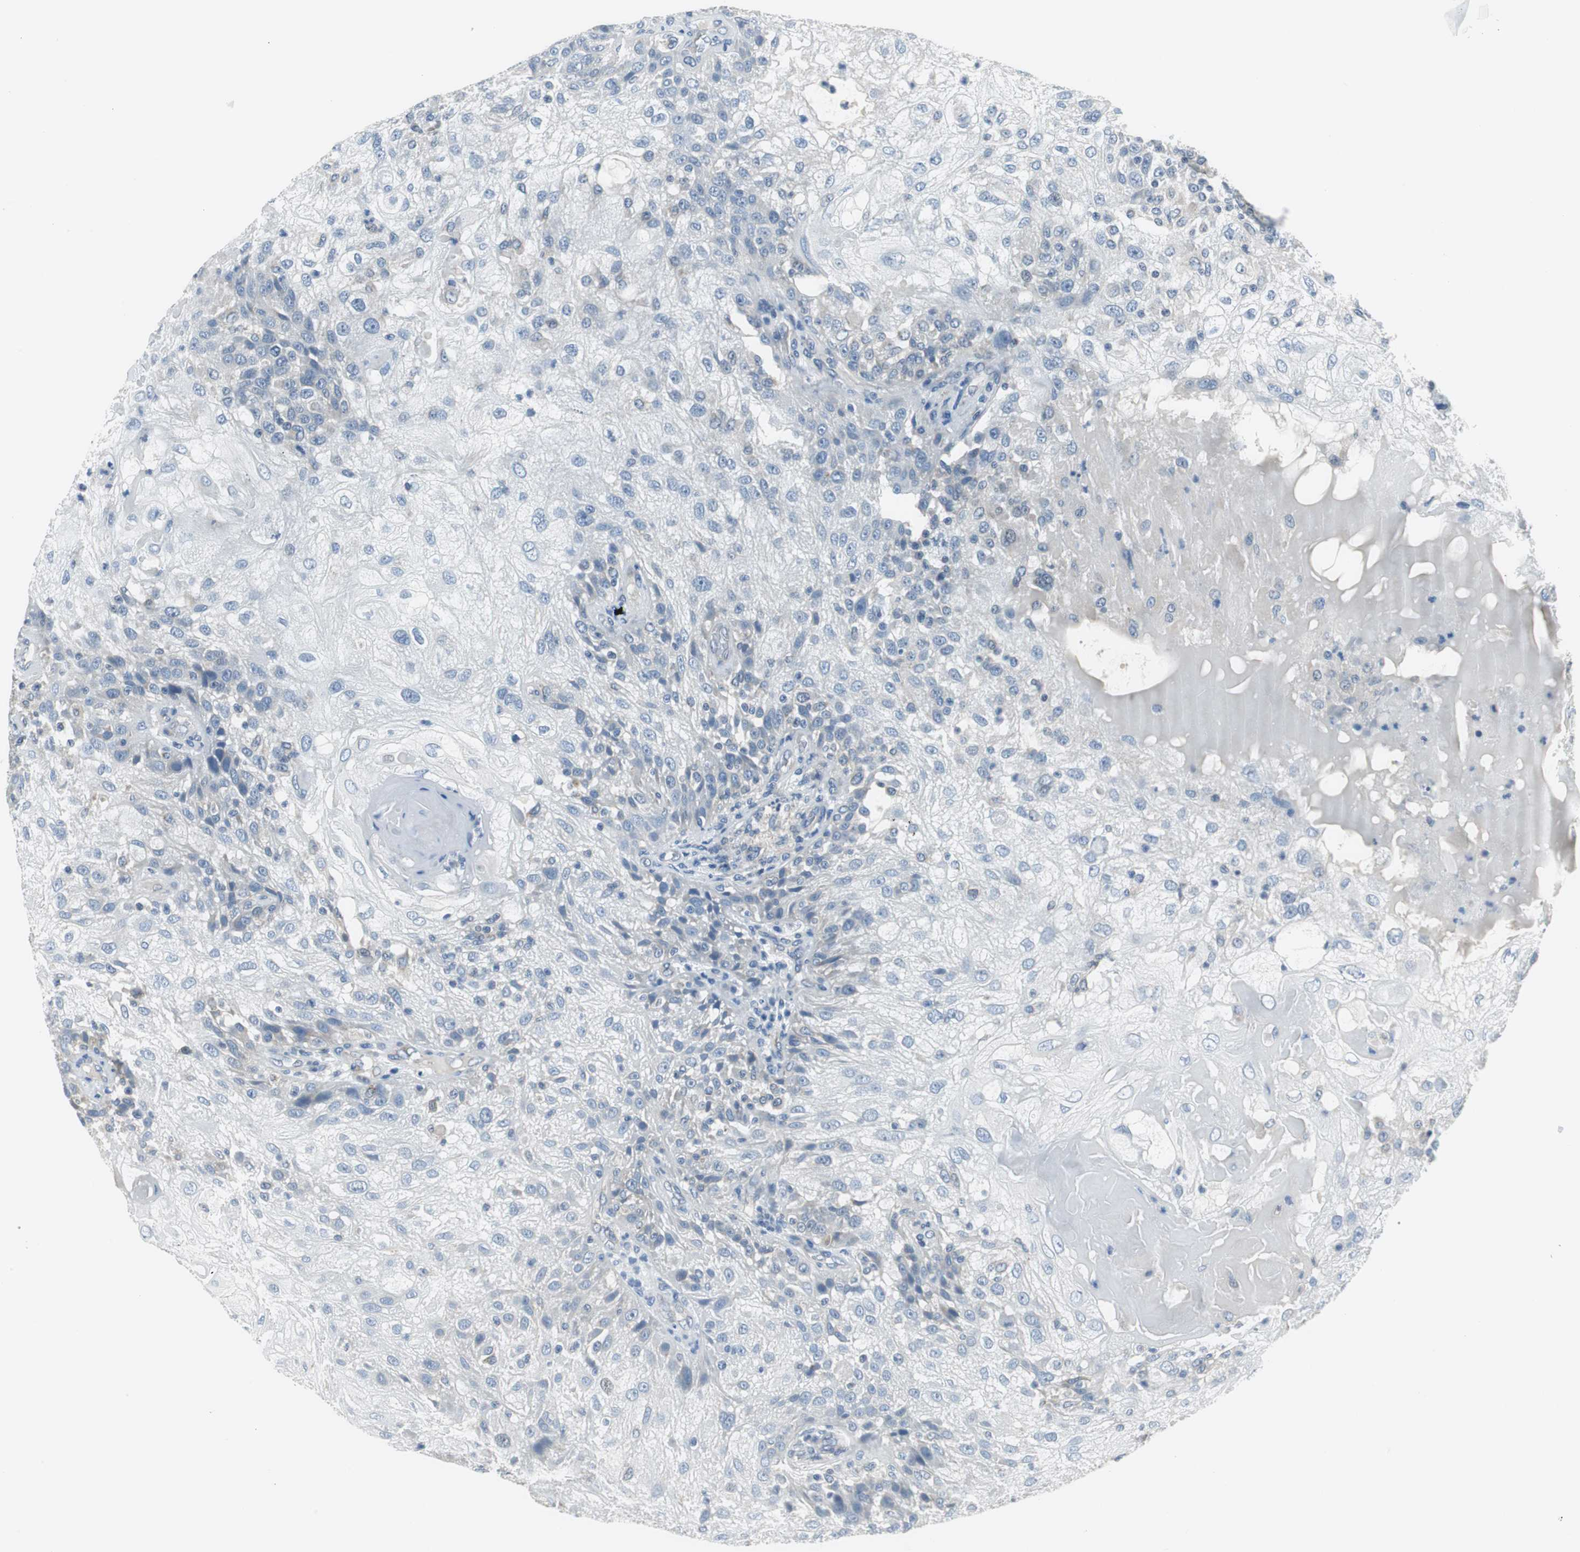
{"staining": {"intensity": "negative", "quantity": "none", "location": "none"}, "tissue": "skin cancer", "cell_type": "Tumor cells", "image_type": "cancer", "snomed": [{"axis": "morphology", "description": "Normal tissue, NOS"}, {"axis": "morphology", "description": "Squamous cell carcinoma, NOS"}, {"axis": "topography", "description": "Skin"}], "caption": "IHC image of human squamous cell carcinoma (skin) stained for a protein (brown), which displays no expression in tumor cells.", "gene": "PLAA", "patient": {"sex": "female", "age": 83}}